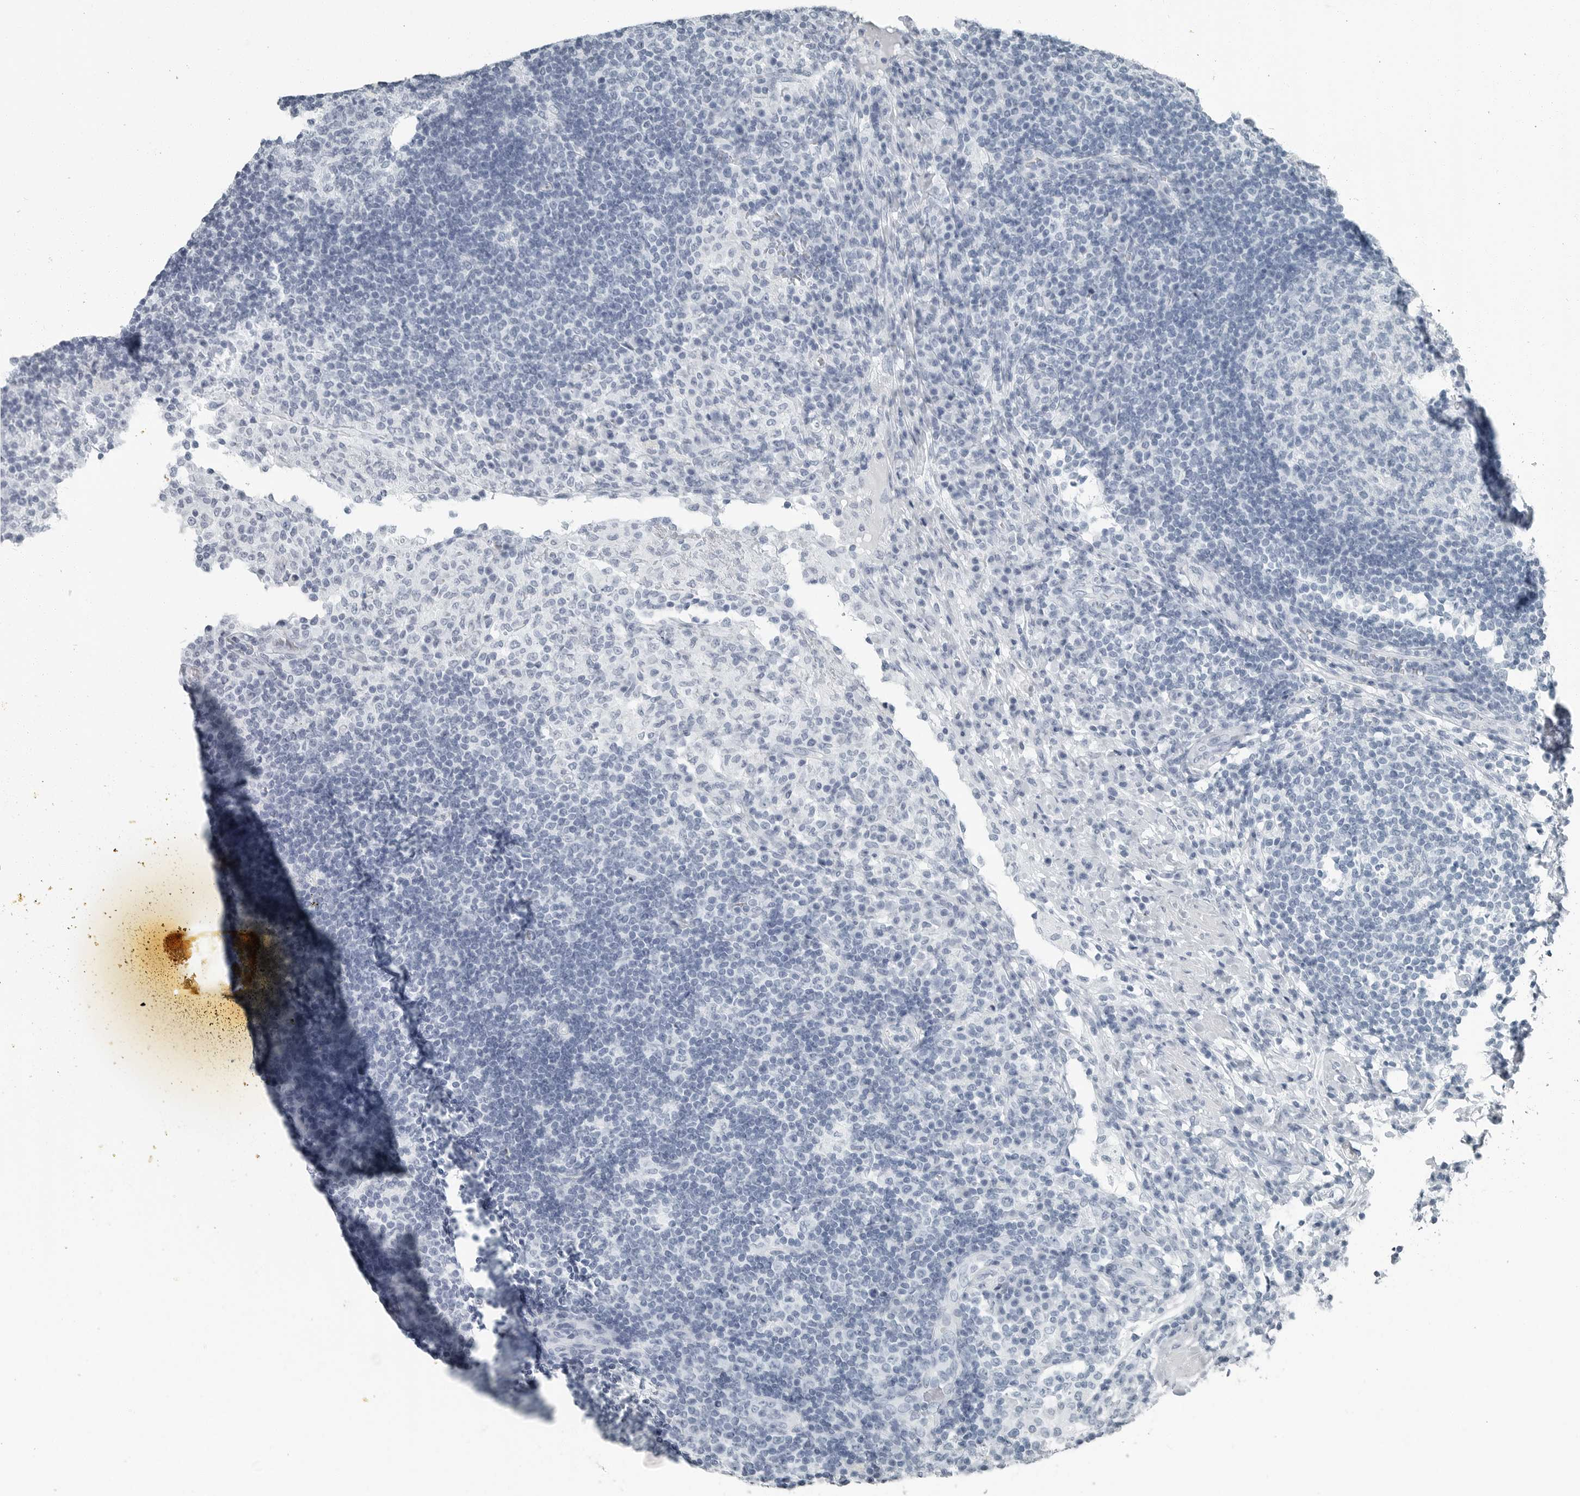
{"staining": {"intensity": "negative", "quantity": "none", "location": "none"}, "tissue": "lymph node", "cell_type": "Germinal center cells", "image_type": "normal", "snomed": [{"axis": "morphology", "description": "Normal tissue, NOS"}, {"axis": "topography", "description": "Lymph node"}], "caption": "This is an immunohistochemistry image of unremarkable human lymph node. There is no positivity in germinal center cells.", "gene": "FABP6", "patient": {"sex": "female", "age": 53}}